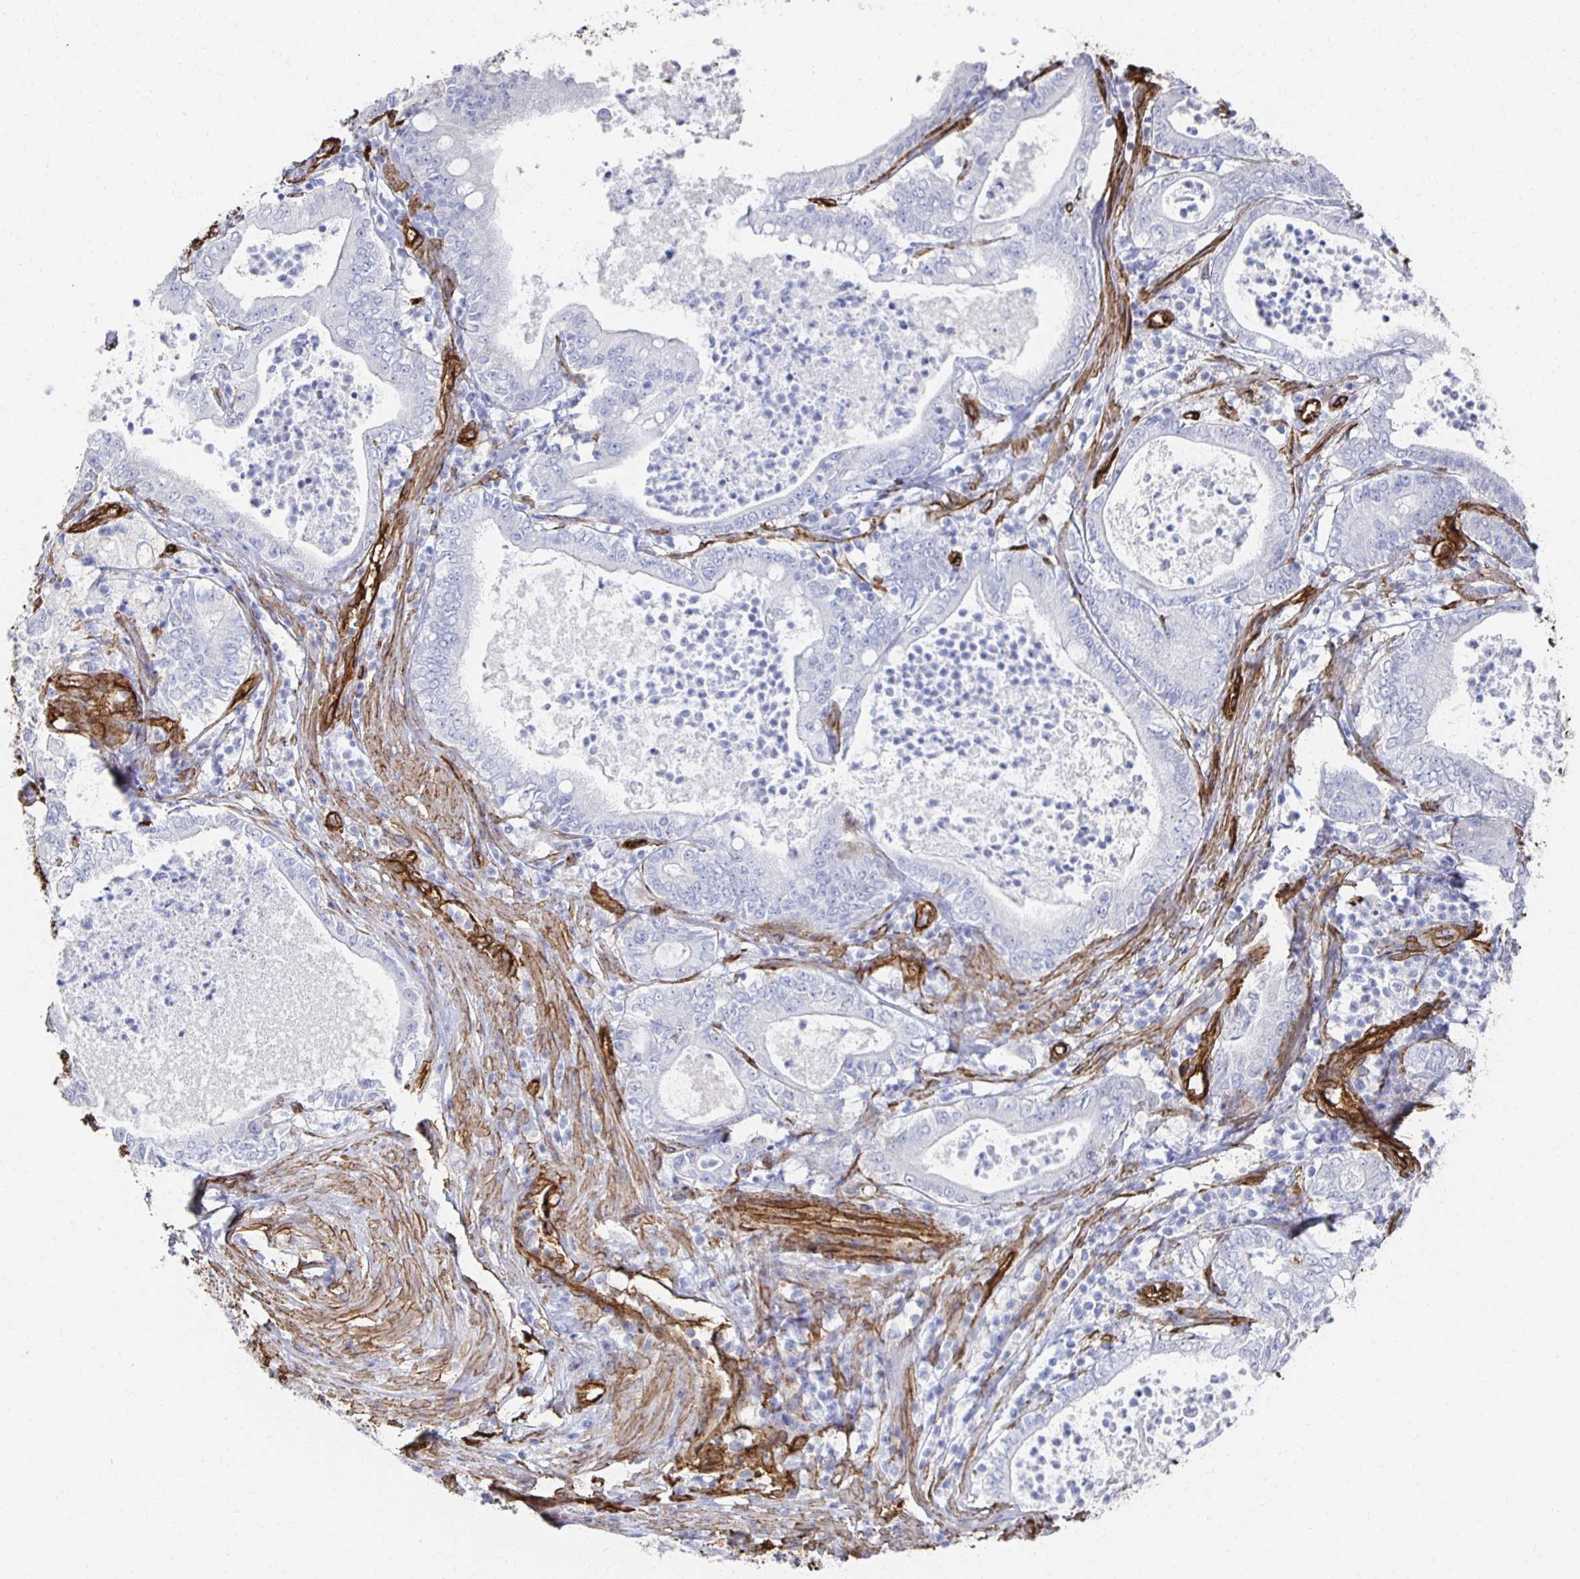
{"staining": {"intensity": "negative", "quantity": "none", "location": "none"}, "tissue": "pancreatic cancer", "cell_type": "Tumor cells", "image_type": "cancer", "snomed": [{"axis": "morphology", "description": "Adenocarcinoma, NOS"}, {"axis": "topography", "description": "Pancreas"}], "caption": "There is no significant staining in tumor cells of adenocarcinoma (pancreatic).", "gene": "VIPR2", "patient": {"sex": "male", "age": 71}}